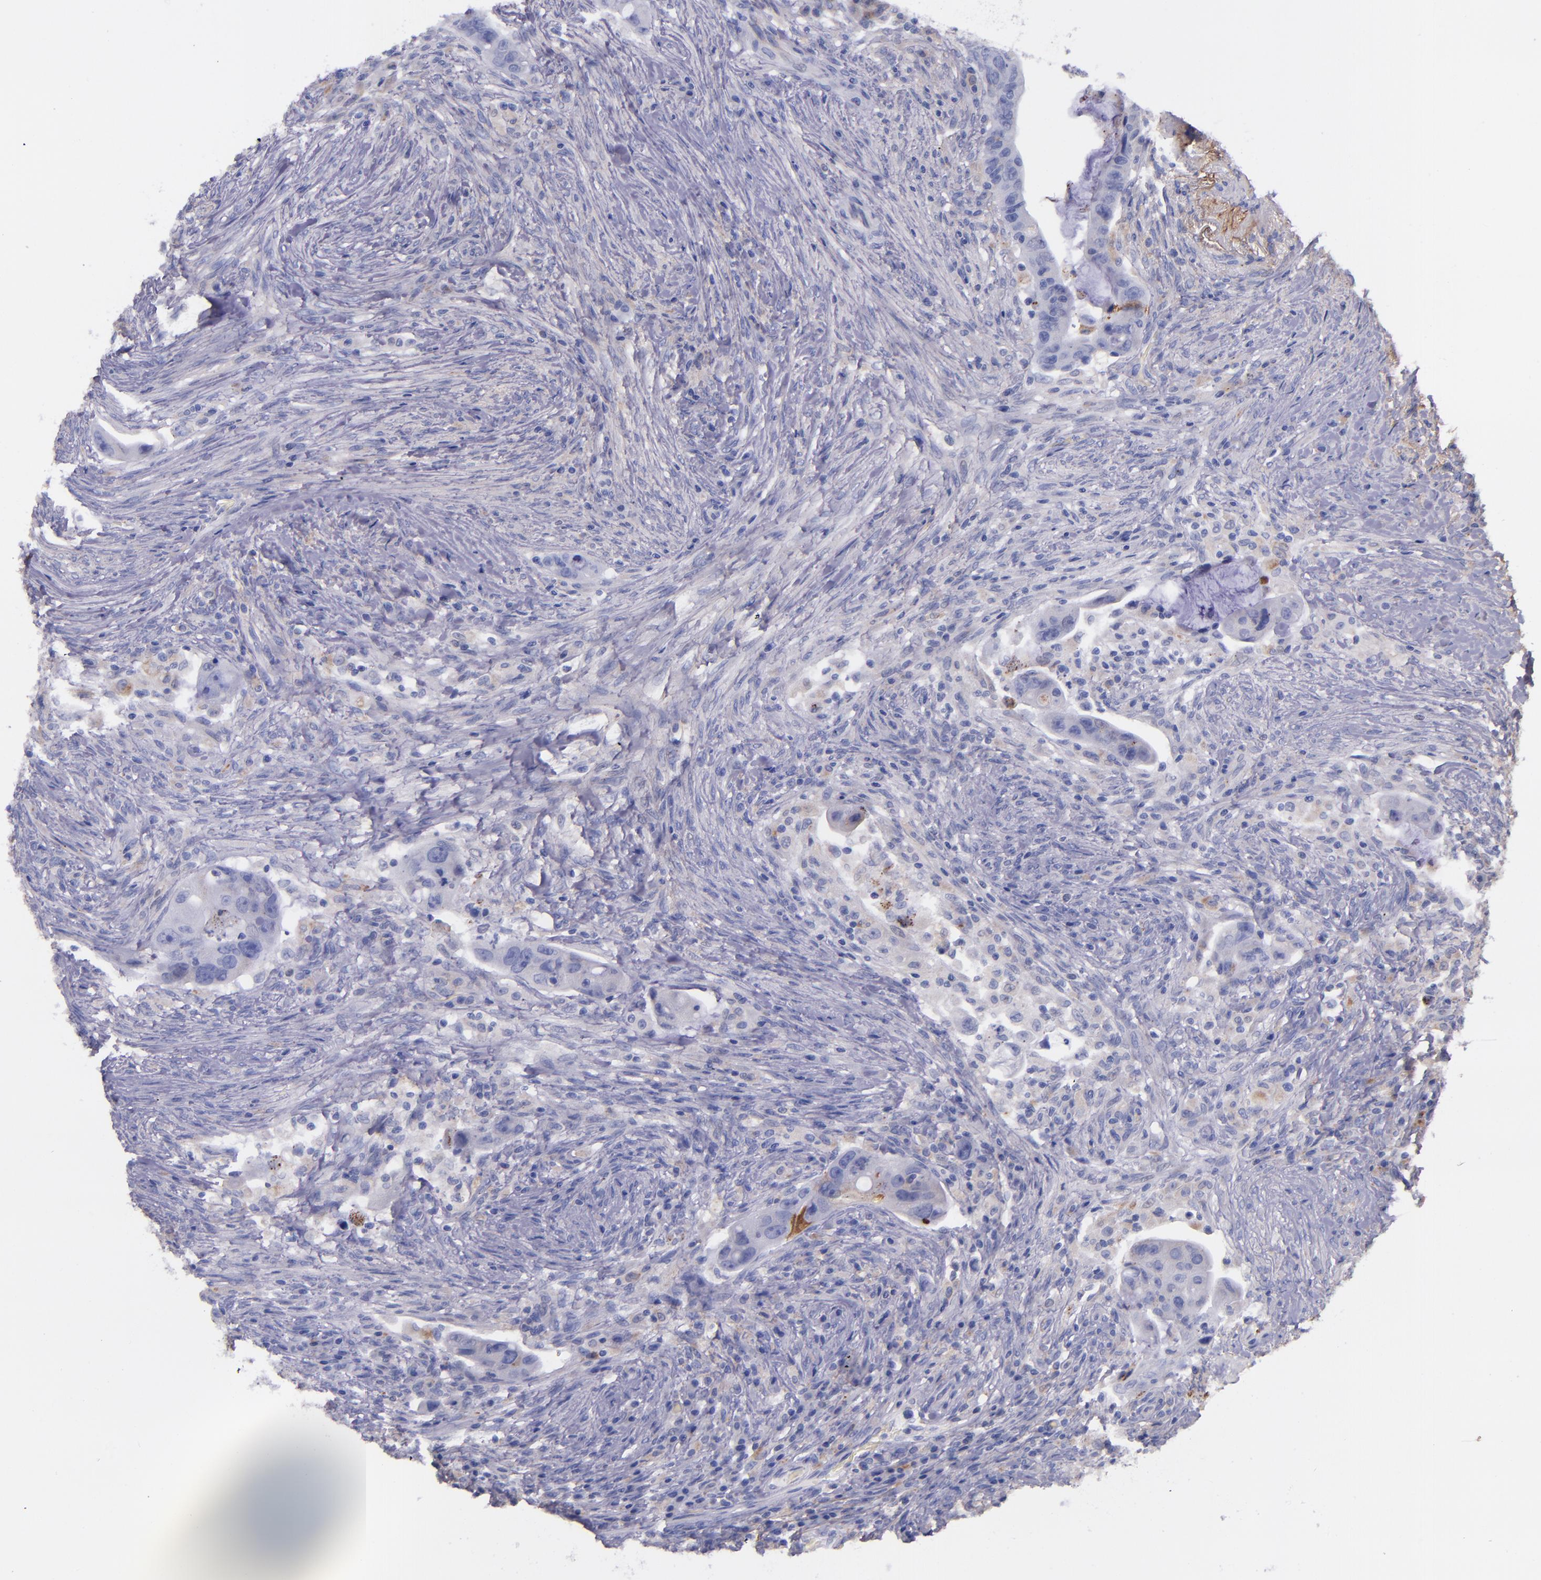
{"staining": {"intensity": "negative", "quantity": "none", "location": "none"}, "tissue": "colorectal cancer", "cell_type": "Tumor cells", "image_type": "cancer", "snomed": [{"axis": "morphology", "description": "Adenocarcinoma, NOS"}, {"axis": "topography", "description": "Rectum"}], "caption": "IHC histopathology image of neoplastic tissue: colorectal cancer stained with DAB (3,3'-diaminobenzidine) demonstrates no significant protein staining in tumor cells.", "gene": "IVL", "patient": {"sex": "female", "age": 71}}